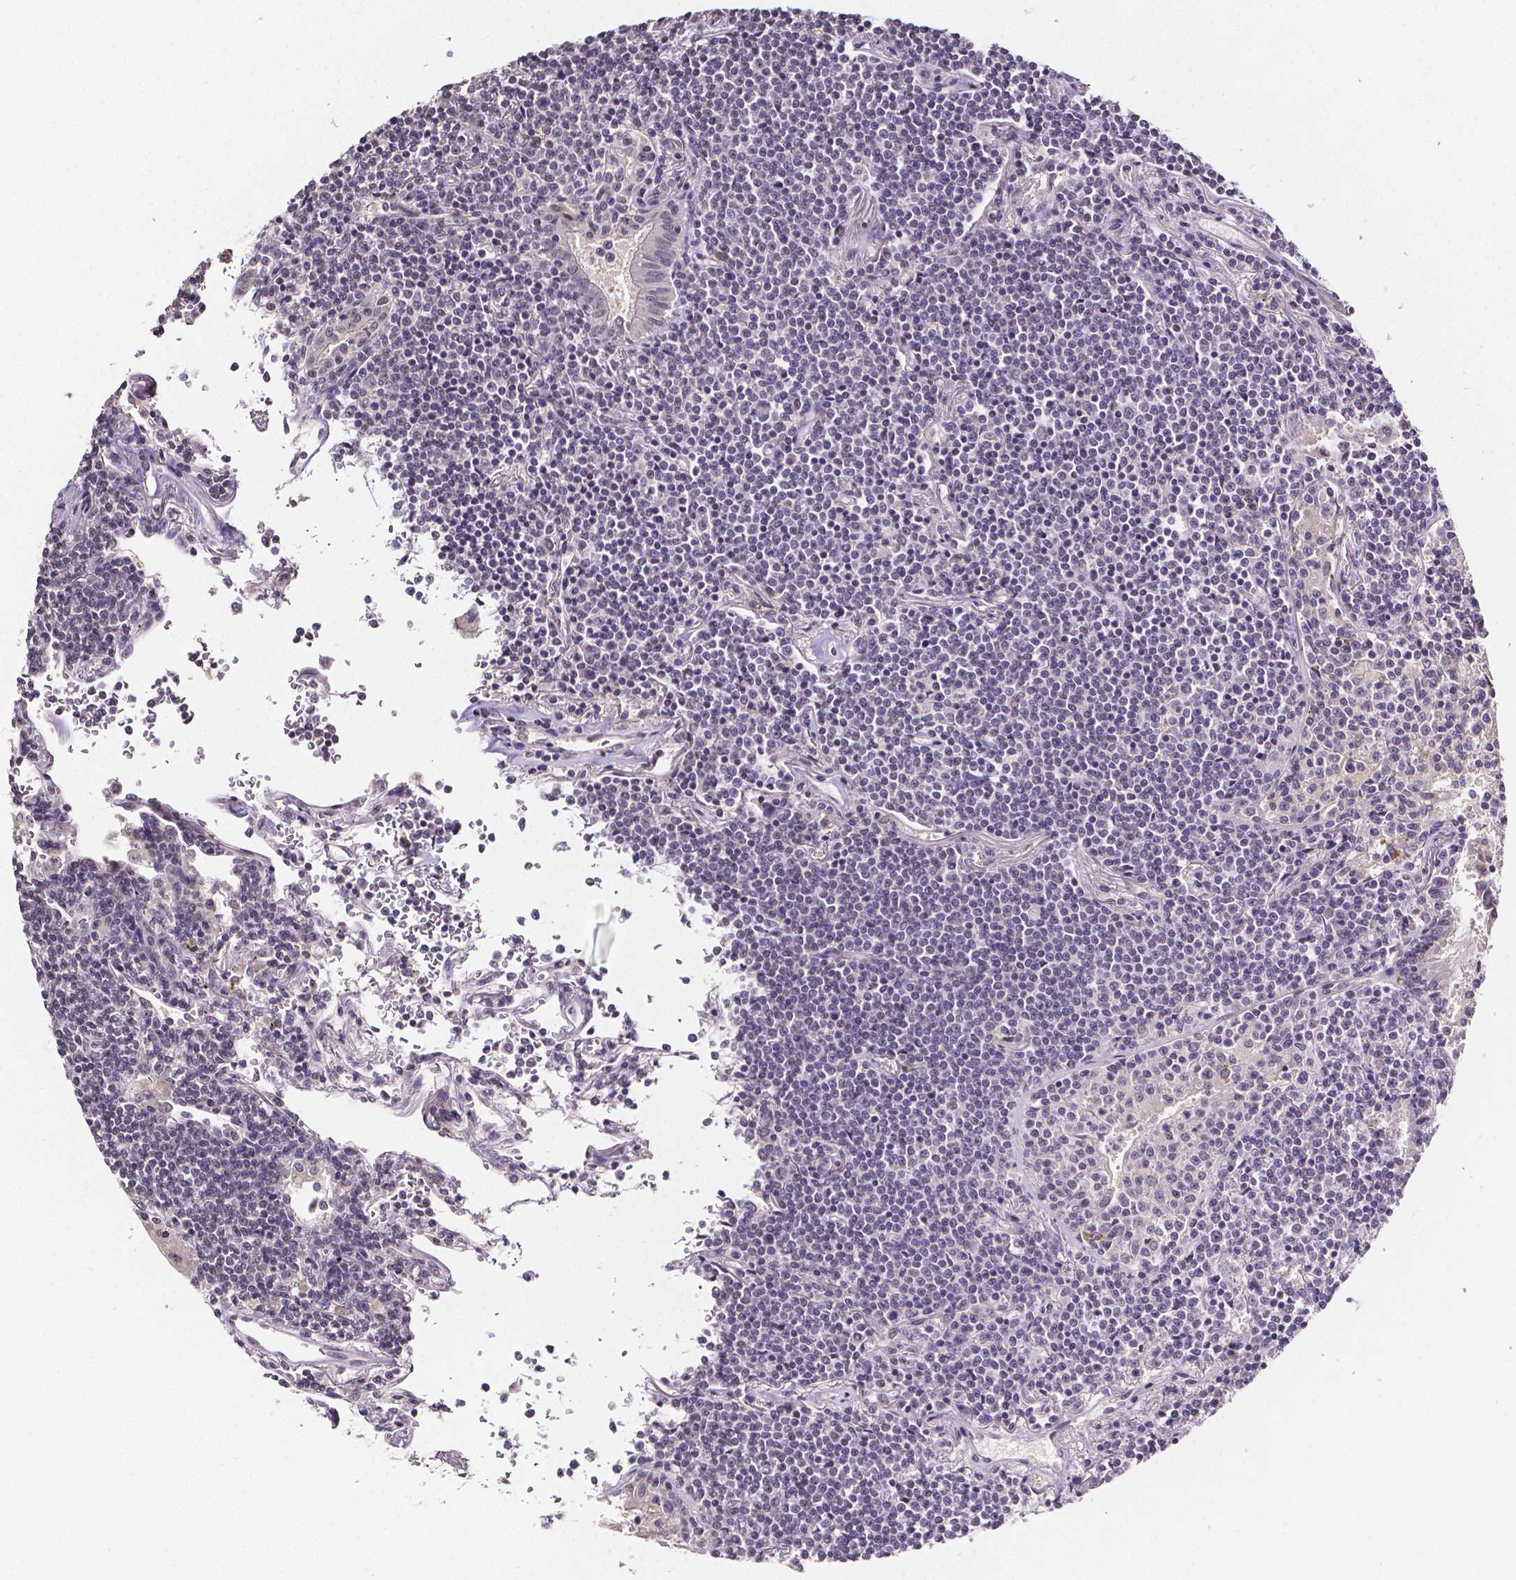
{"staining": {"intensity": "negative", "quantity": "none", "location": "none"}, "tissue": "lymphoma", "cell_type": "Tumor cells", "image_type": "cancer", "snomed": [{"axis": "morphology", "description": "Malignant lymphoma, non-Hodgkin's type, Low grade"}, {"axis": "topography", "description": "Lung"}], "caption": "Lymphoma stained for a protein using IHC shows no expression tumor cells.", "gene": "NRGN", "patient": {"sex": "female", "age": 71}}